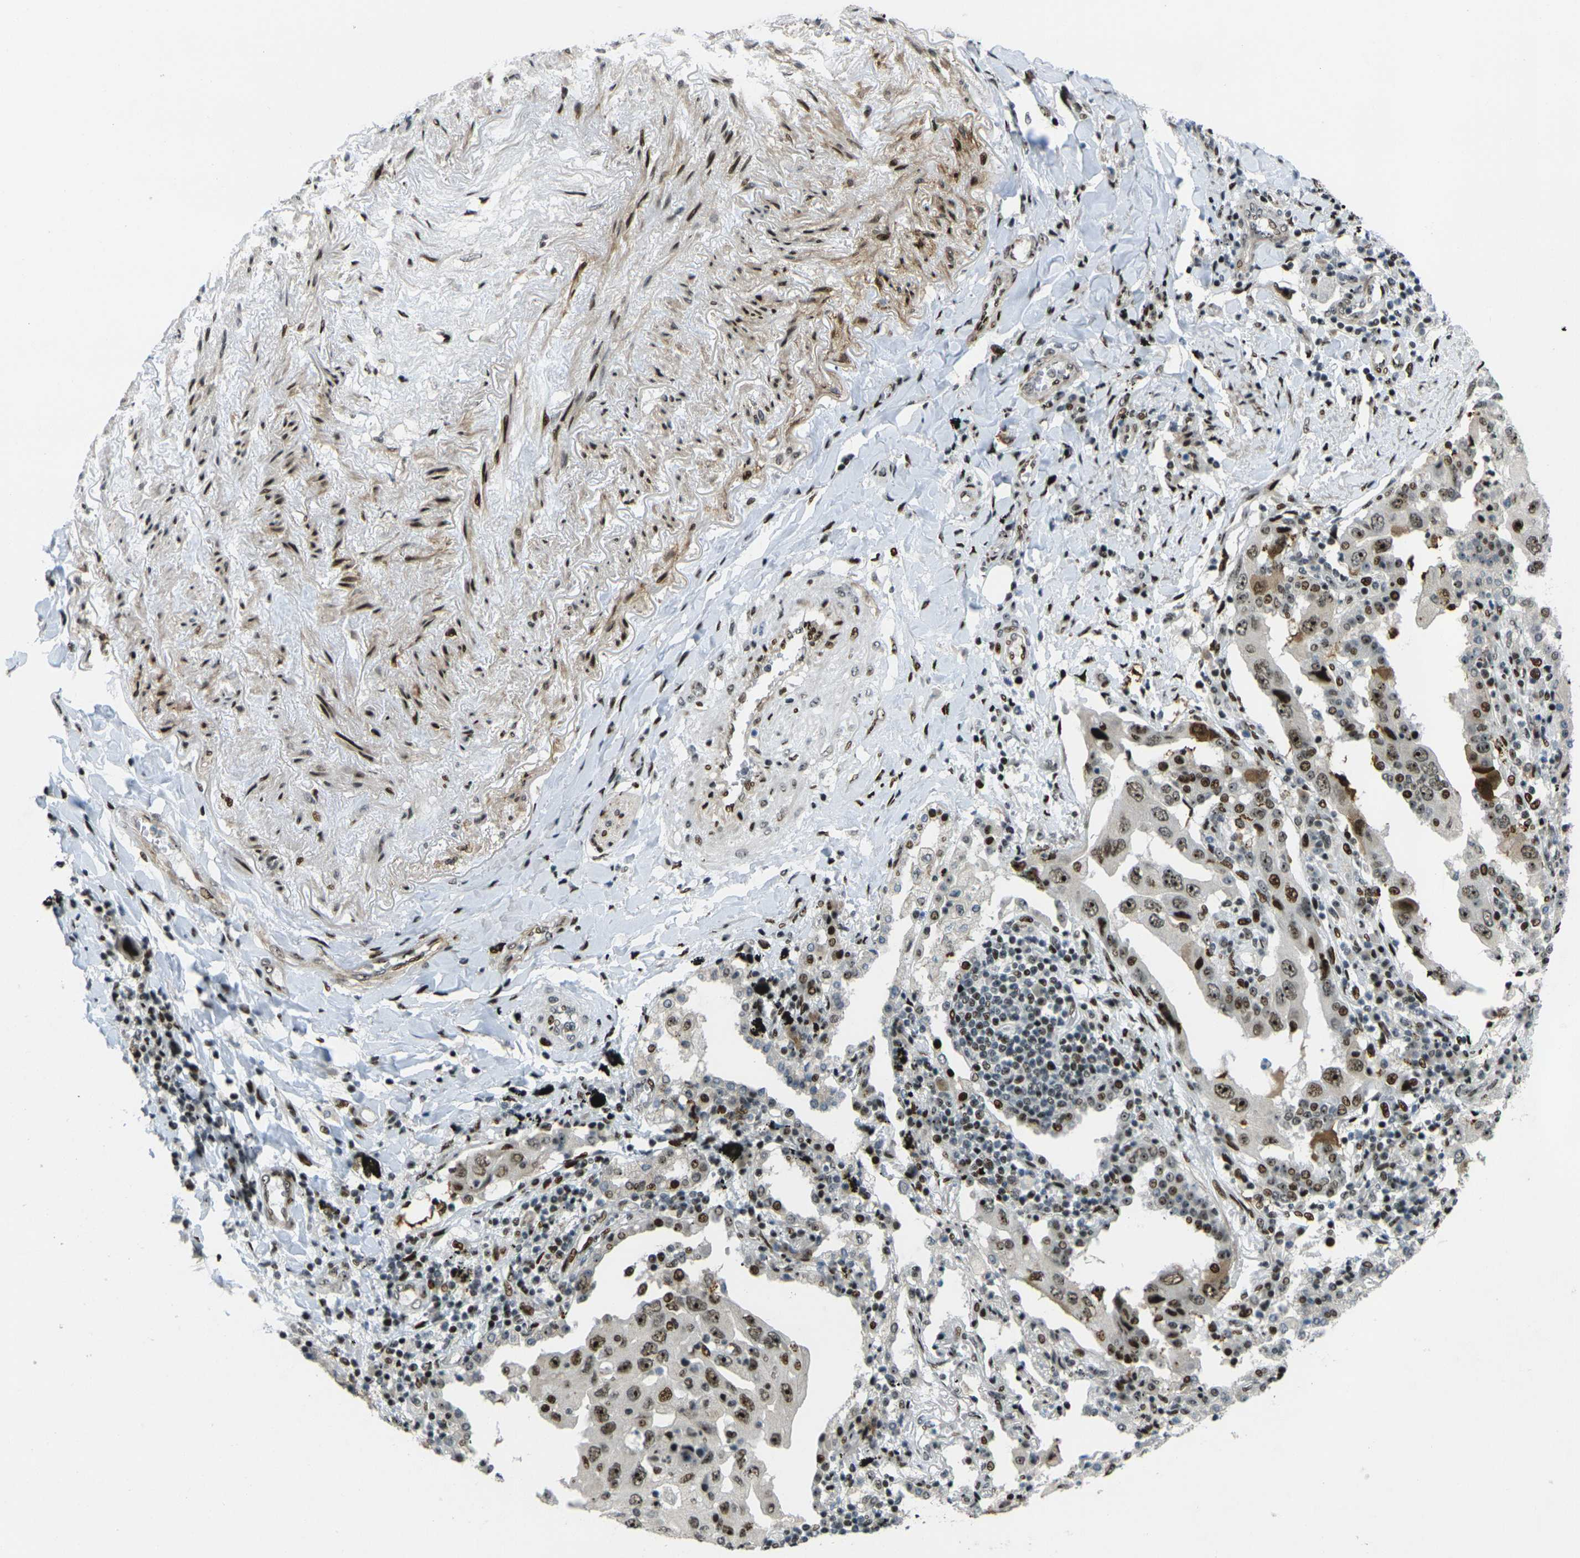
{"staining": {"intensity": "strong", "quantity": ">75%", "location": "nuclear"}, "tissue": "lung cancer", "cell_type": "Tumor cells", "image_type": "cancer", "snomed": [{"axis": "morphology", "description": "Adenocarcinoma, NOS"}, {"axis": "topography", "description": "Lung"}], "caption": "Lung adenocarcinoma was stained to show a protein in brown. There is high levels of strong nuclear staining in approximately >75% of tumor cells.", "gene": "UBE2C", "patient": {"sex": "female", "age": 65}}